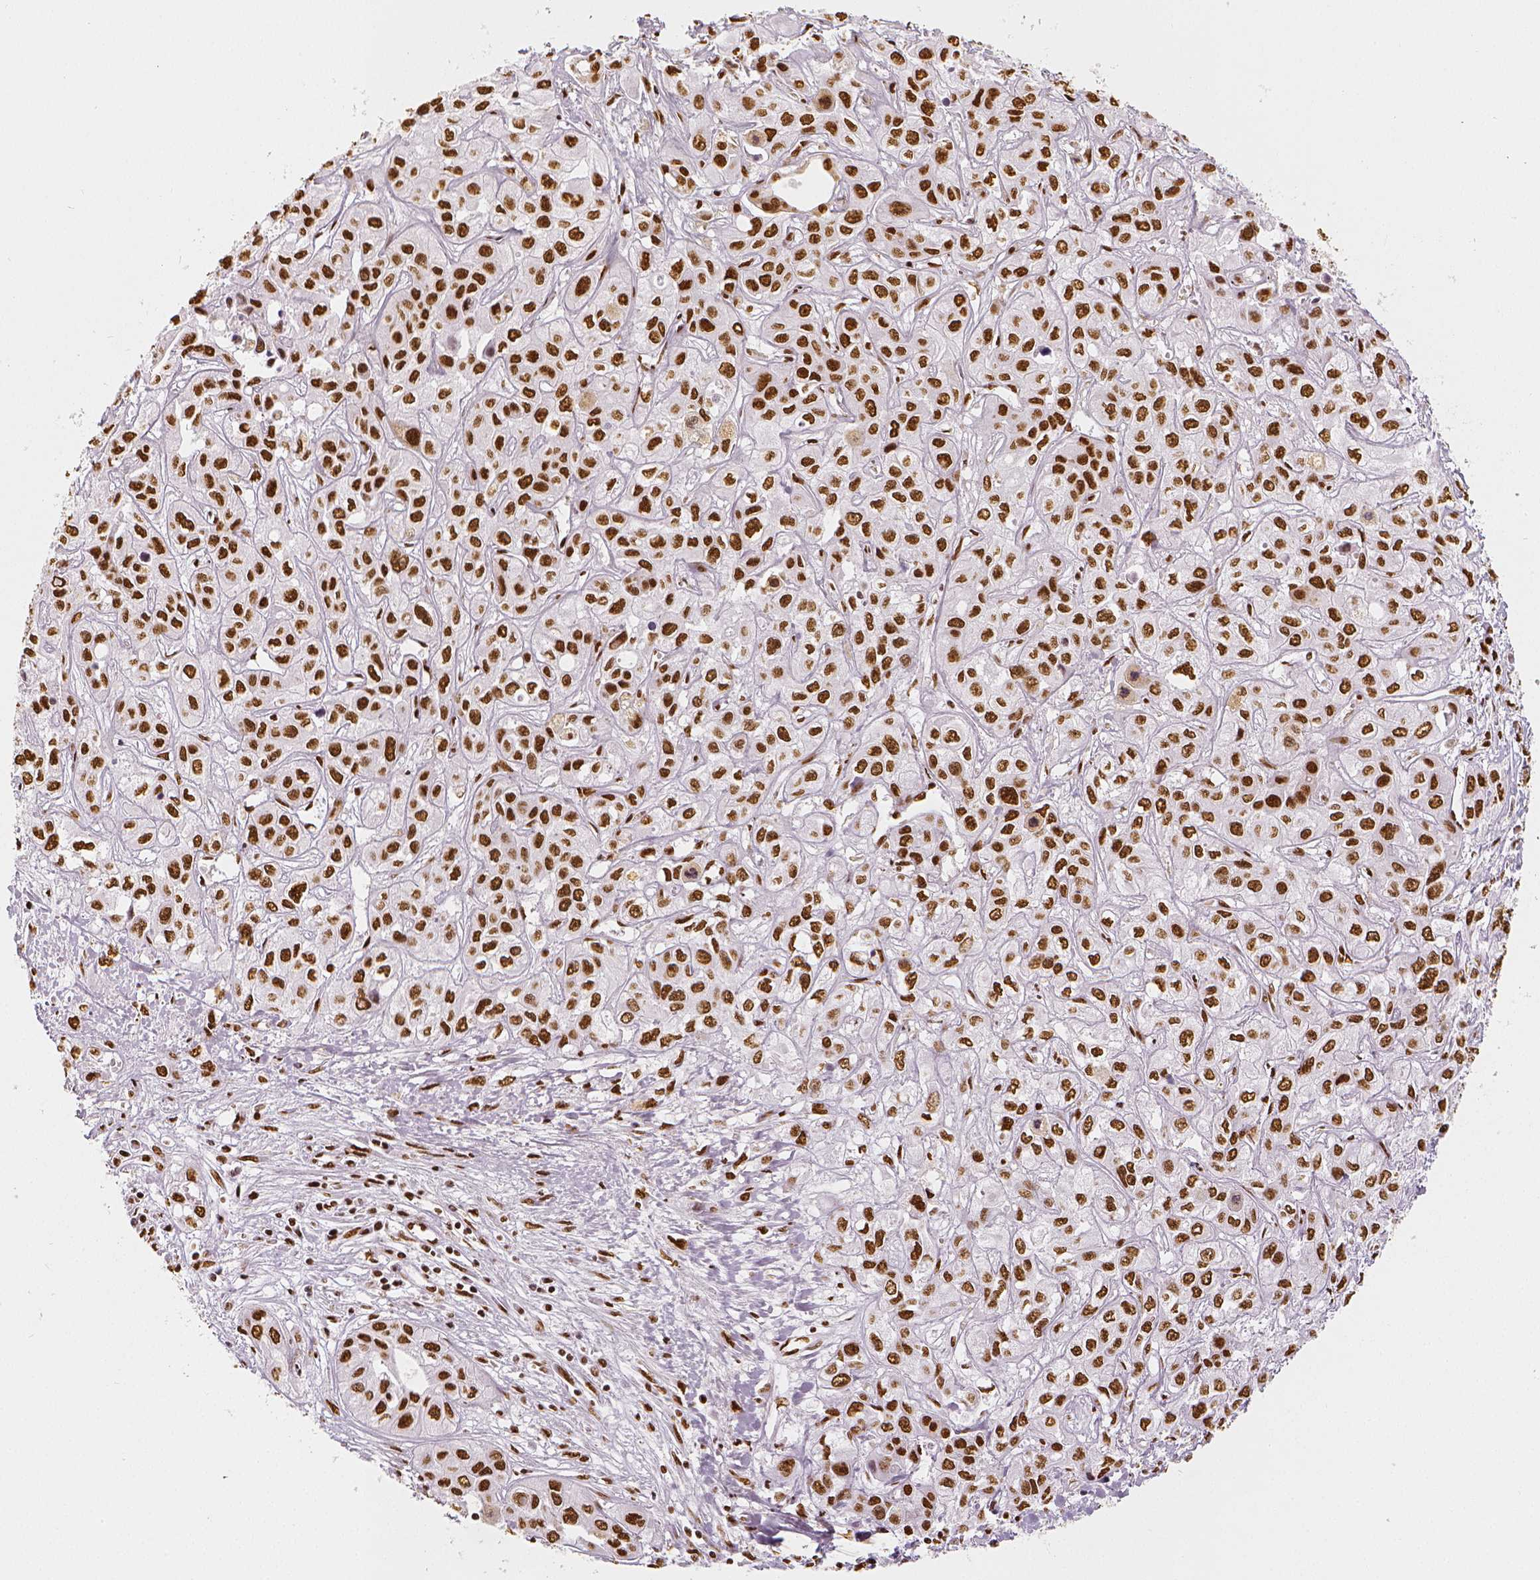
{"staining": {"intensity": "strong", "quantity": ">75%", "location": "nuclear"}, "tissue": "liver cancer", "cell_type": "Tumor cells", "image_type": "cancer", "snomed": [{"axis": "morphology", "description": "Cholangiocarcinoma"}, {"axis": "topography", "description": "Liver"}], "caption": "Protein staining of liver cancer tissue shows strong nuclear positivity in about >75% of tumor cells.", "gene": "KDM5B", "patient": {"sex": "female", "age": 66}}